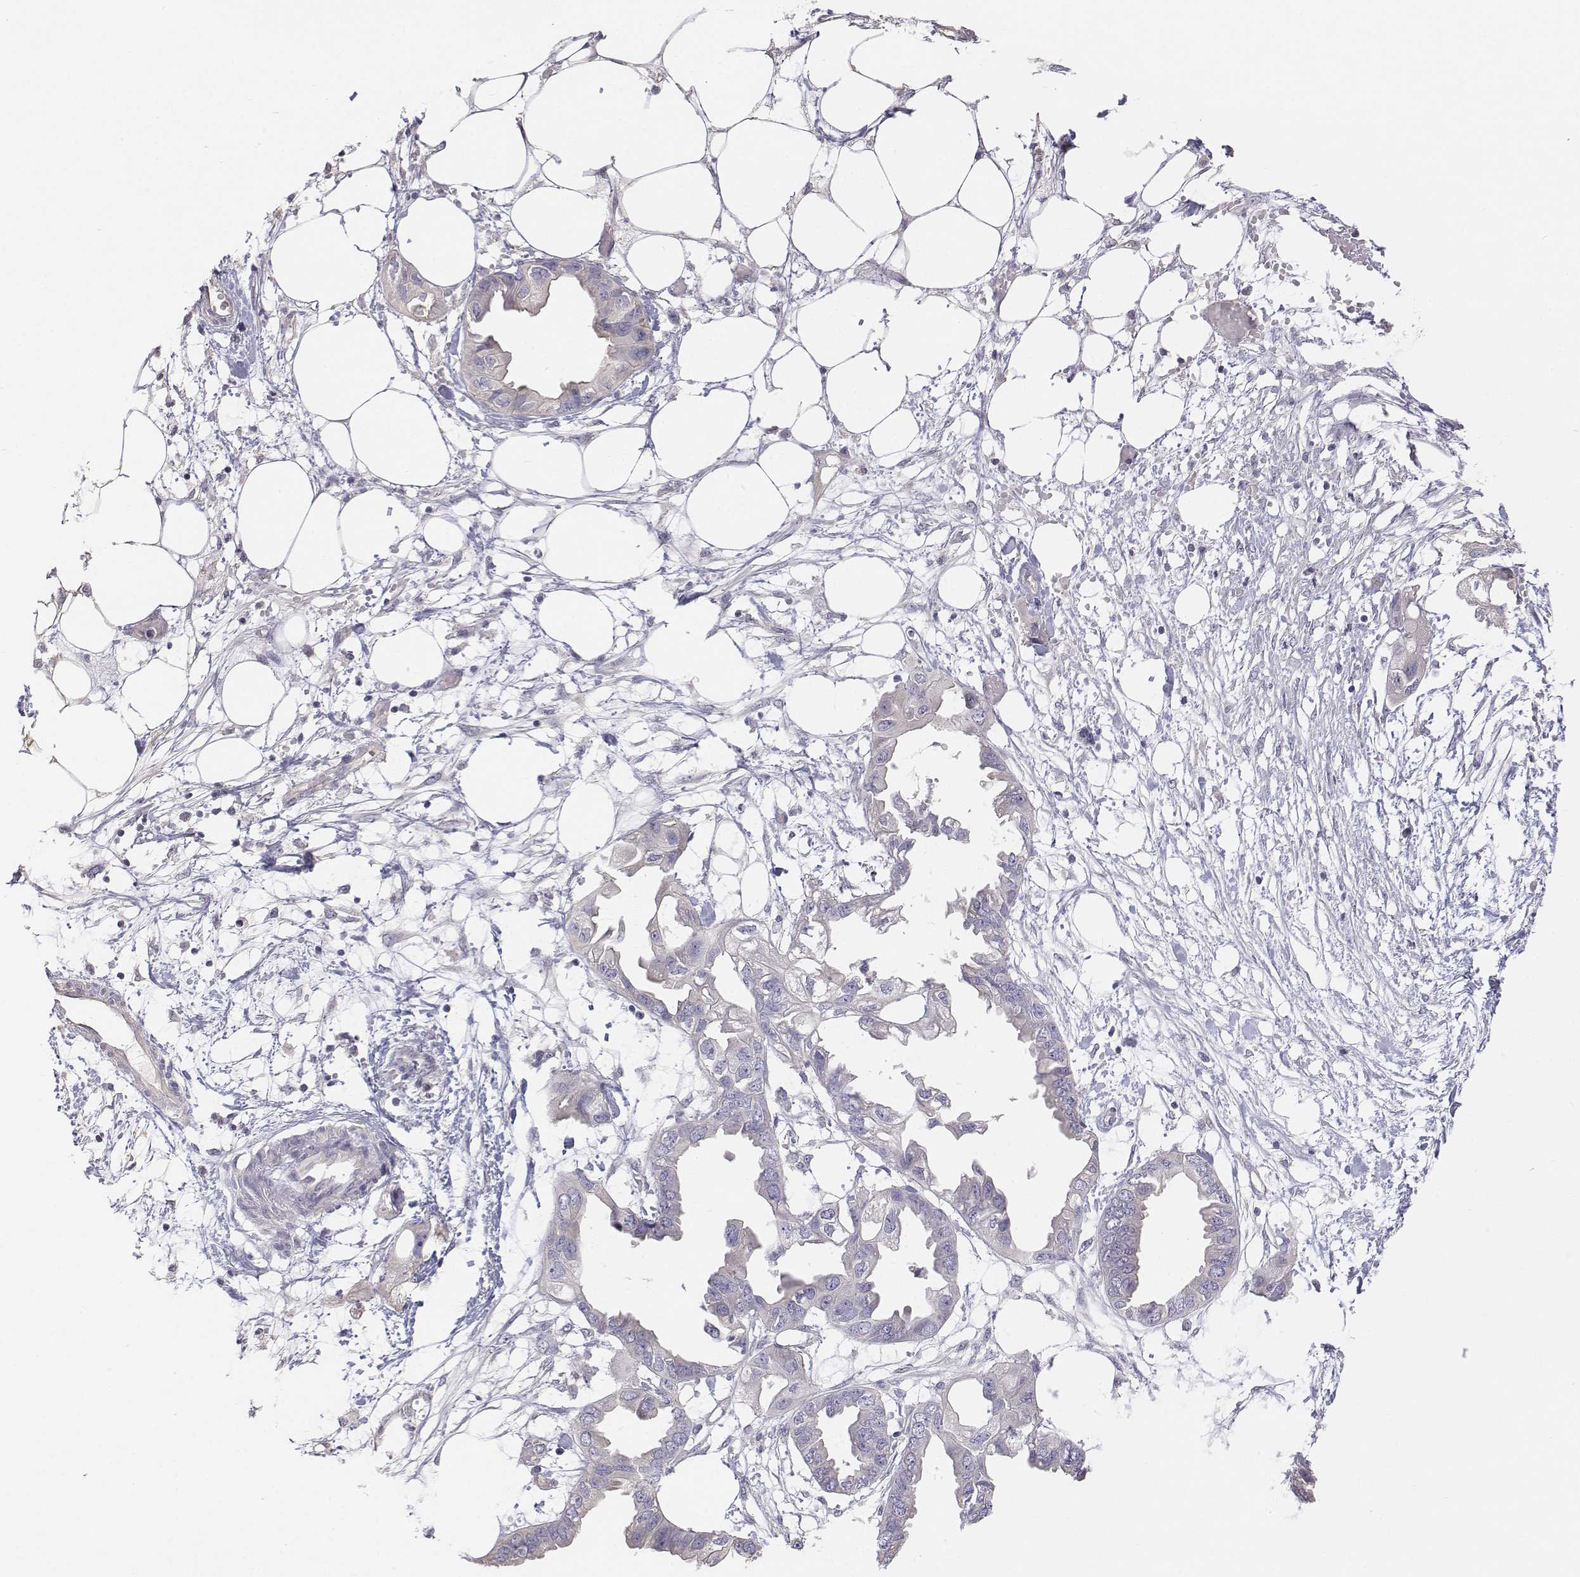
{"staining": {"intensity": "negative", "quantity": "none", "location": "none"}, "tissue": "endometrial cancer", "cell_type": "Tumor cells", "image_type": "cancer", "snomed": [{"axis": "morphology", "description": "Adenocarcinoma, NOS"}, {"axis": "morphology", "description": "Adenocarcinoma, metastatic, NOS"}, {"axis": "topography", "description": "Adipose tissue"}, {"axis": "topography", "description": "Endometrium"}], "caption": "Immunohistochemistry image of endometrial cancer (adenocarcinoma) stained for a protein (brown), which displays no staining in tumor cells.", "gene": "LGSN", "patient": {"sex": "female", "age": 67}}